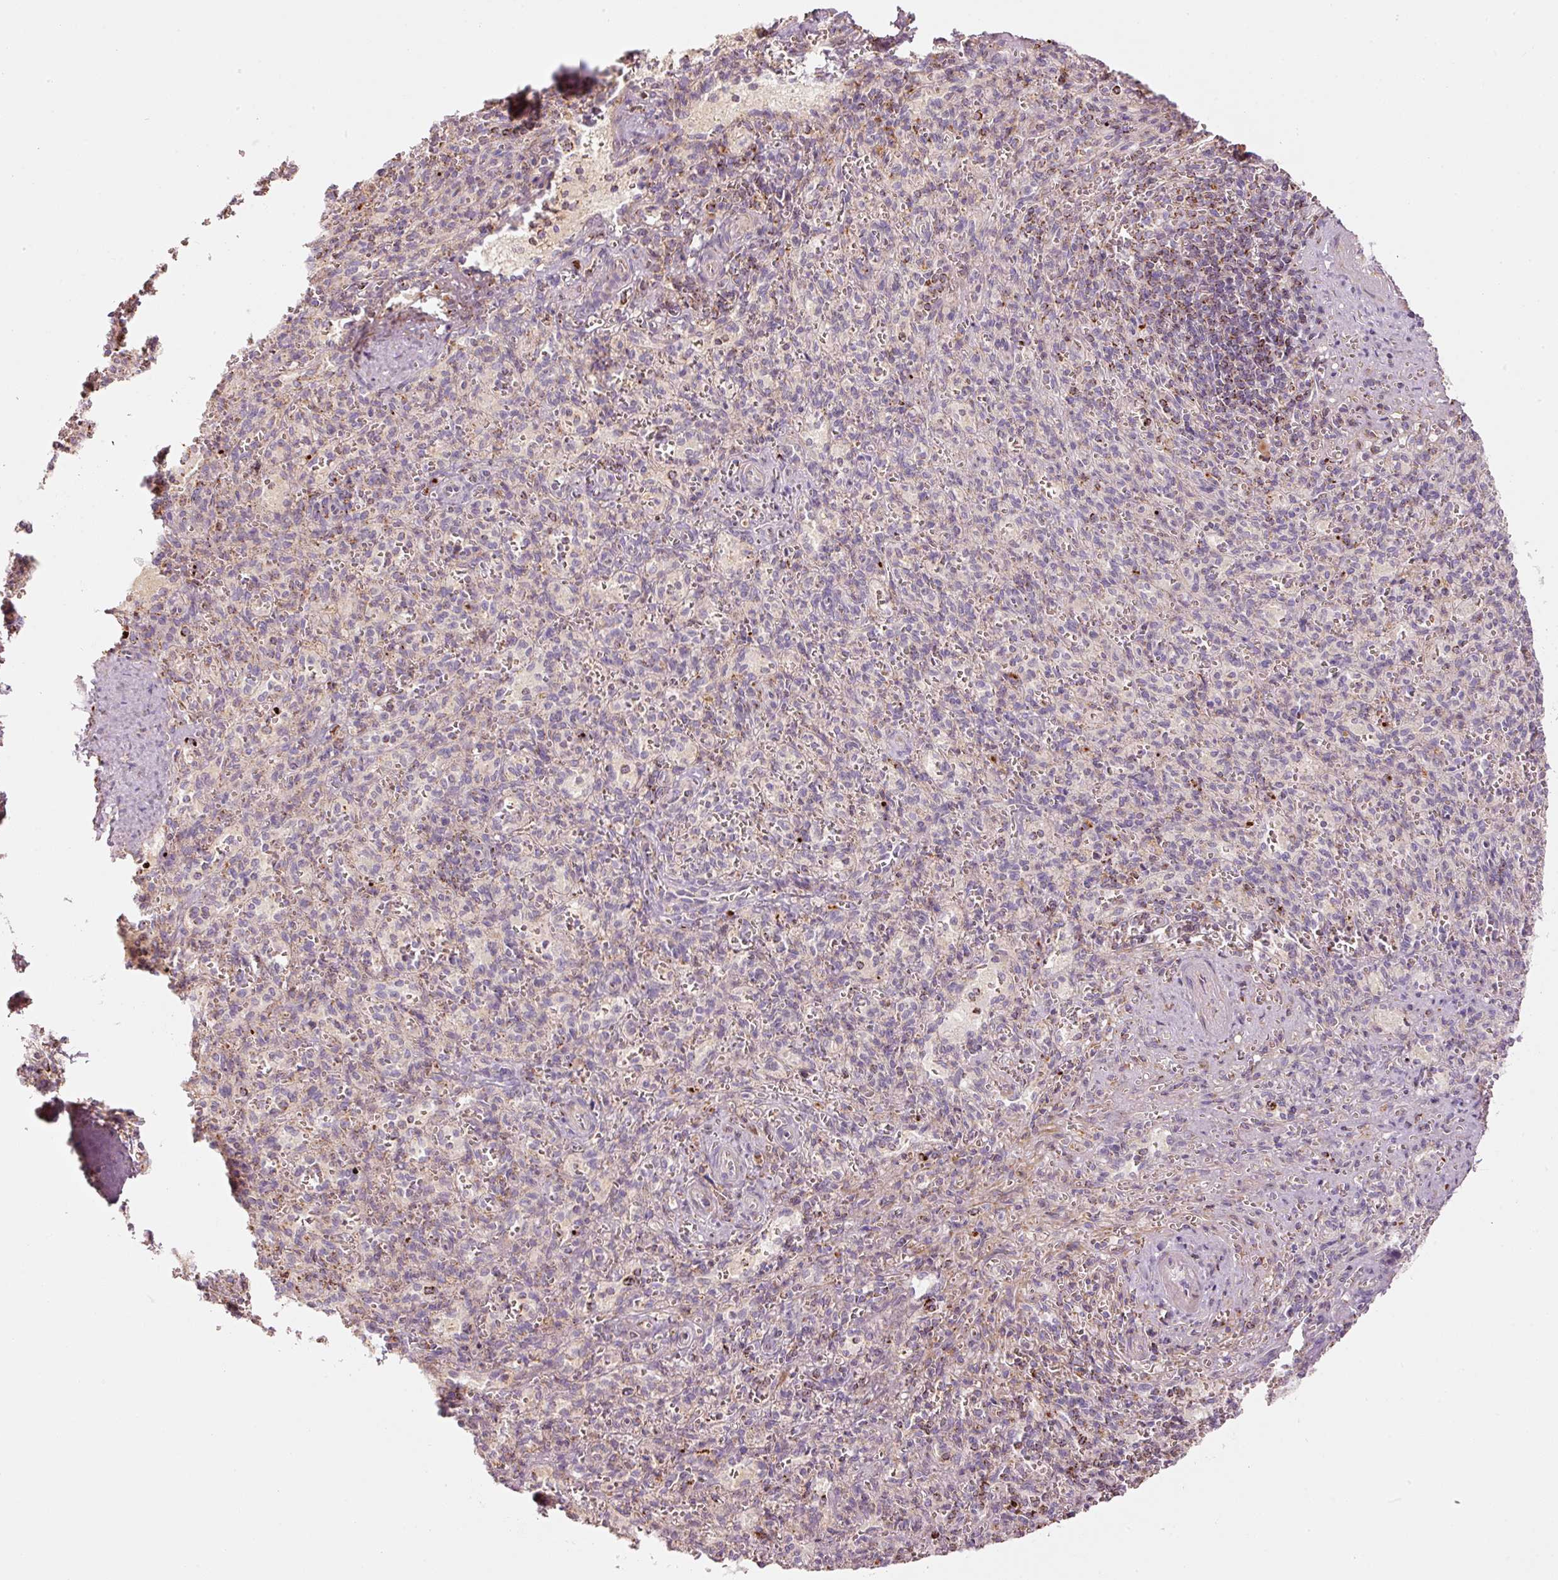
{"staining": {"intensity": "moderate", "quantity": "<25%", "location": "cytoplasmic/membranous"}, "tissue": "spleen", "cell_type": "Cells in red pulp", "image_type": "normal", "snomed": [{"axis": "morphology", "description": "Normal tissue, NOS"}, {"axis": "topography", "description": "Spleen"}], "caption": "An image of human spleen stained for a protein exhibits moderate cytoplasmic/membranous brown staining in cells in red pulp.", "gene": "C17orf98", "patient": {"sex": "female", "age": 26}}